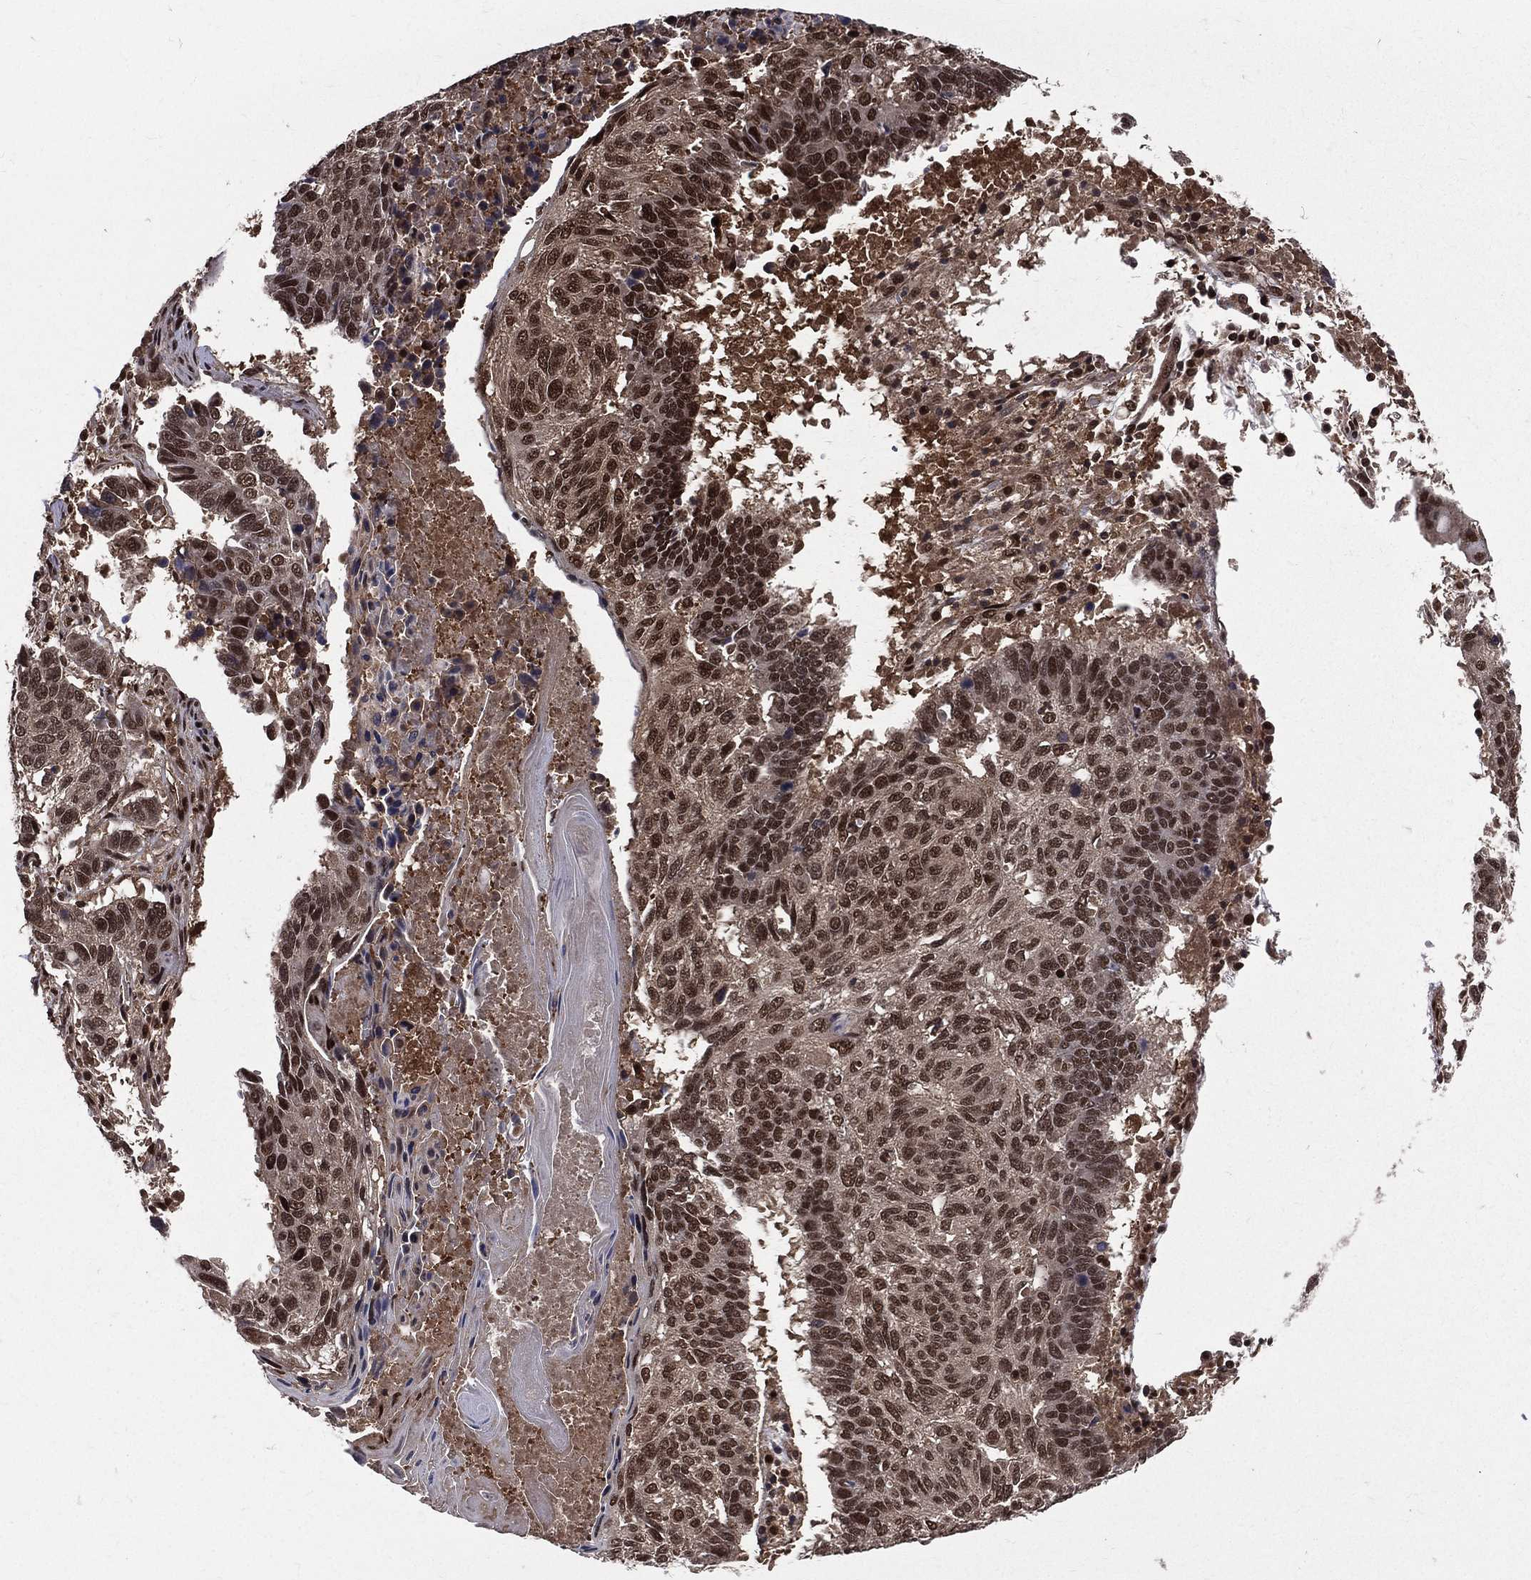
{"staining": {"intensity": "strong", "quantity": ">75%", "location": "nuclear"}, "tissue": "lung cancer", "cell_type": "Tumor cells", "image_type": "cancer", "snomed": [{"axis": "morphology", "description": "Squamous cell carcinoma, NOS"}, {"axis": "topography", "description": "Lung"}], "caption": "Lung cancer (squamous cell carcinoma) stained for a protein reveals strong nuclear positivity in tumor cells.", "gene": "COPS4", "patient": {"sex": "male", "age": 73}}